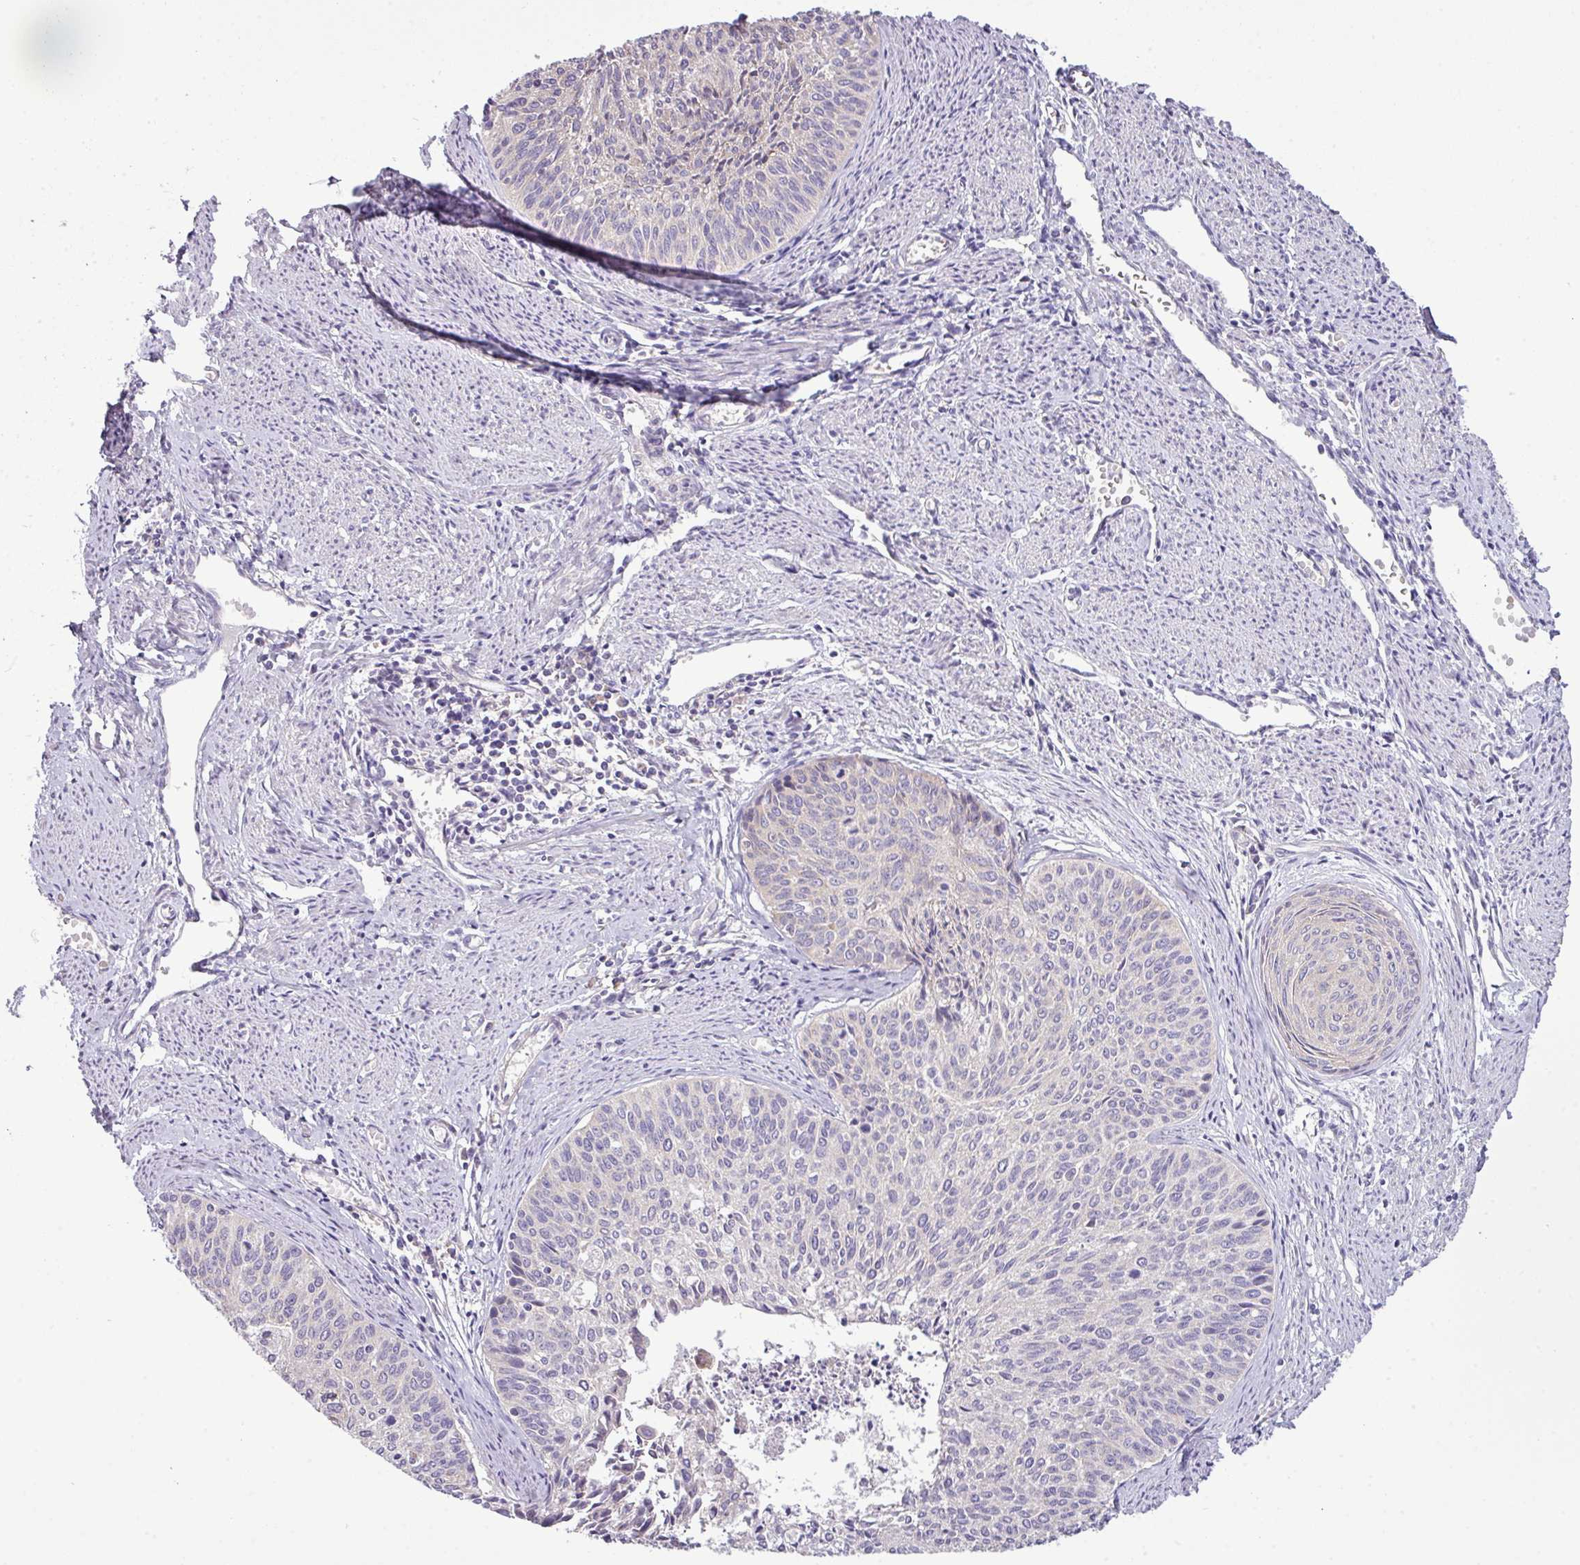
{"staining": {"intensity": "negative", "quantity": "none", "location": "none"}, "tissue": "cervical cancer", "cell_type": "Tumor cells", "image_type": "cancer", "snomed": [{"axis": "morphology", "description": "Squamous cell carcinoma, NOS"}, {"axis": "topography", "description": "Cervix"}], "caption": "An image of squamous cell carcinoma (cervical) stained for a protein demonstrates no brown staining in tumor cells.", "gene": "AGAP5", "patient": {"sex": "female", "age": 55}}